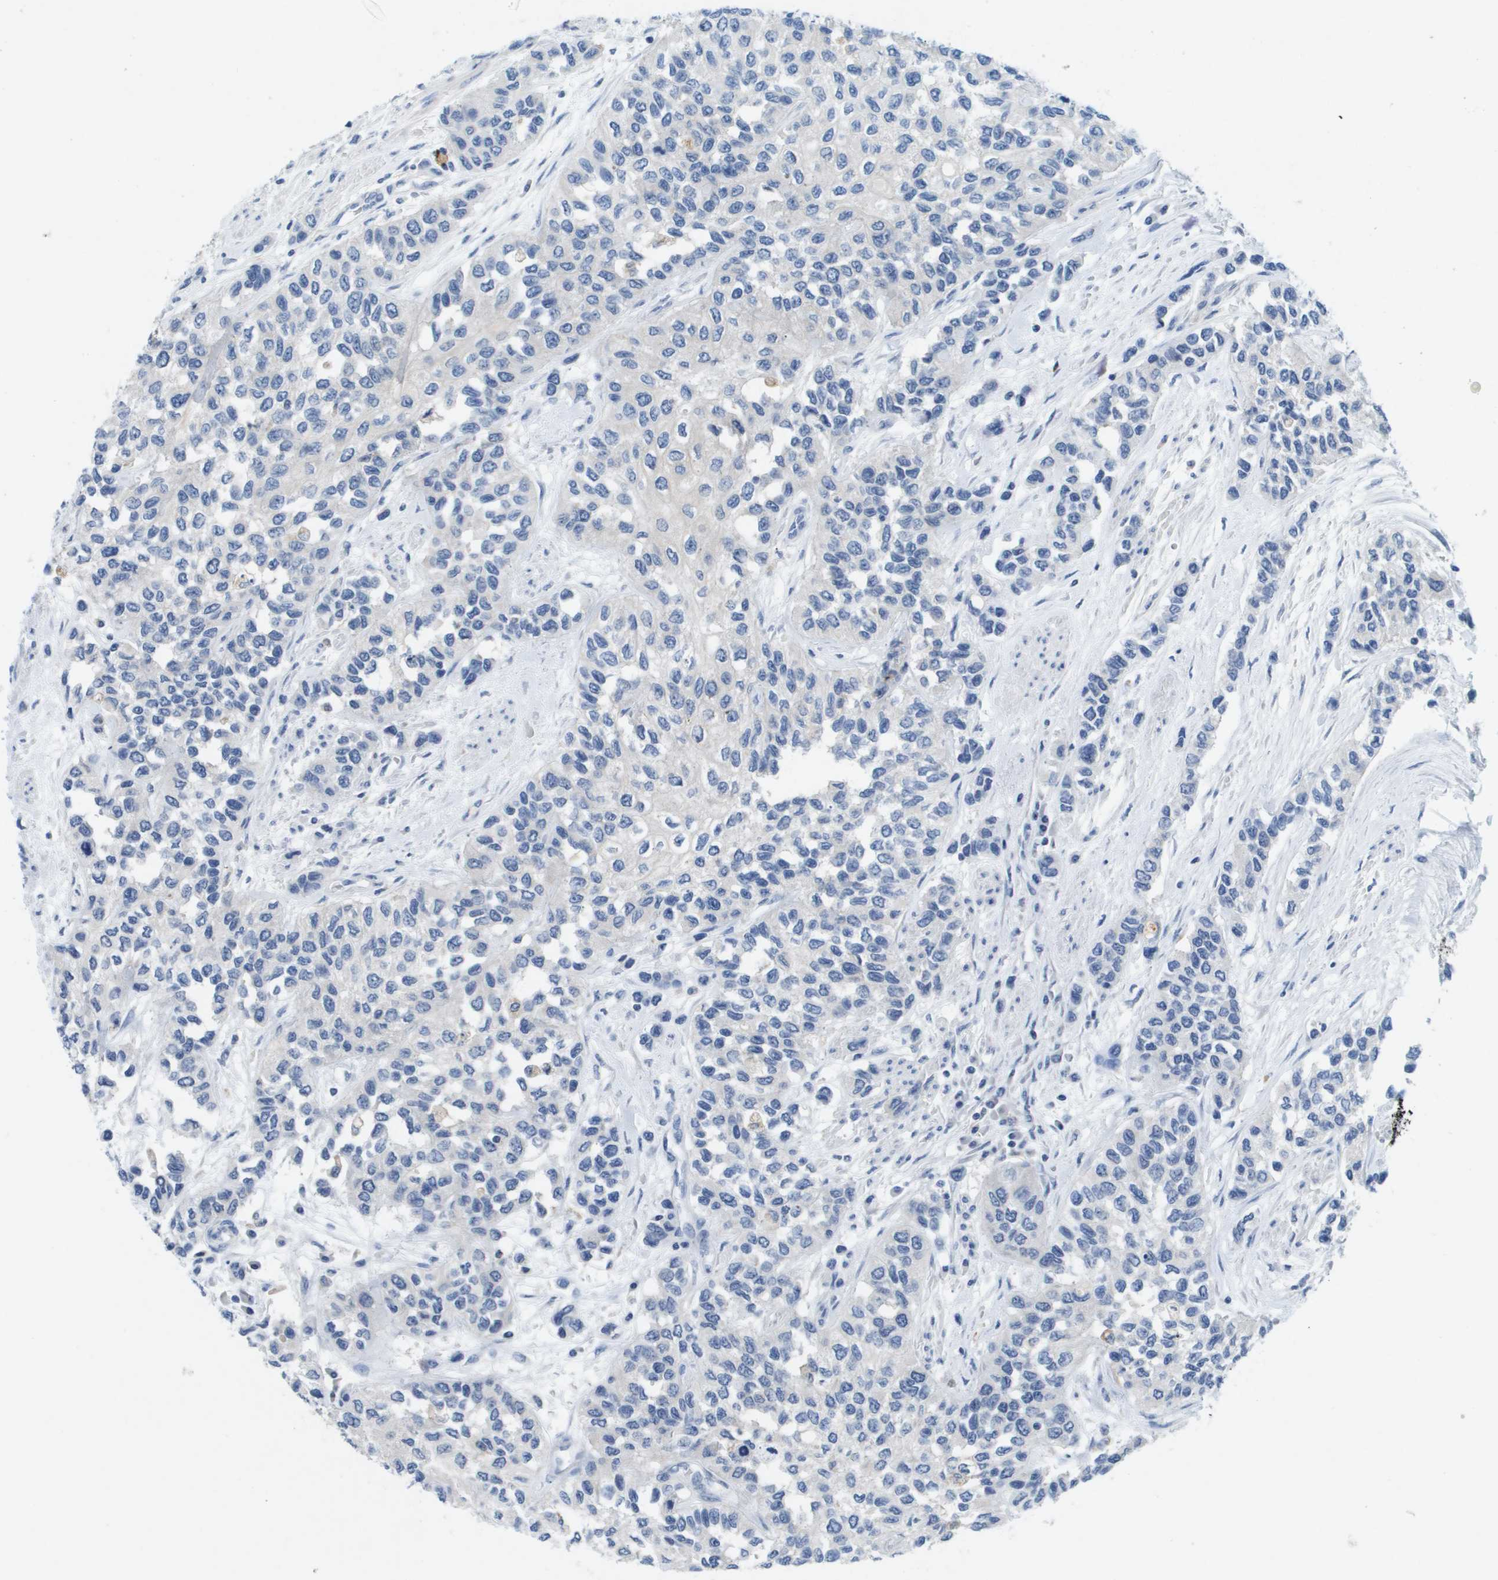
{"staining": {"intensity": "negative", "quantity": "none", "location": "none"}, "tissue": "urothelial cancer", "cell_type": "Tumor cells", "image_type": "cancer", "snomed": [{"axis": "morphology", "description": "Urothelial carcinoma, High grade"}, {"axis": "topography", "description": "Urinary bladder"}], "caption": "Histopathology image shows no significant protein expression in tumor cells of urothelial carcinoma (high-grade). (DAB (3,3'-diaminobenzidine) immunohistochemistry (IHC) with hematoxylin counter stain).", "gene": "LIPG", "patient": {"sex": "female", "age": 56}}